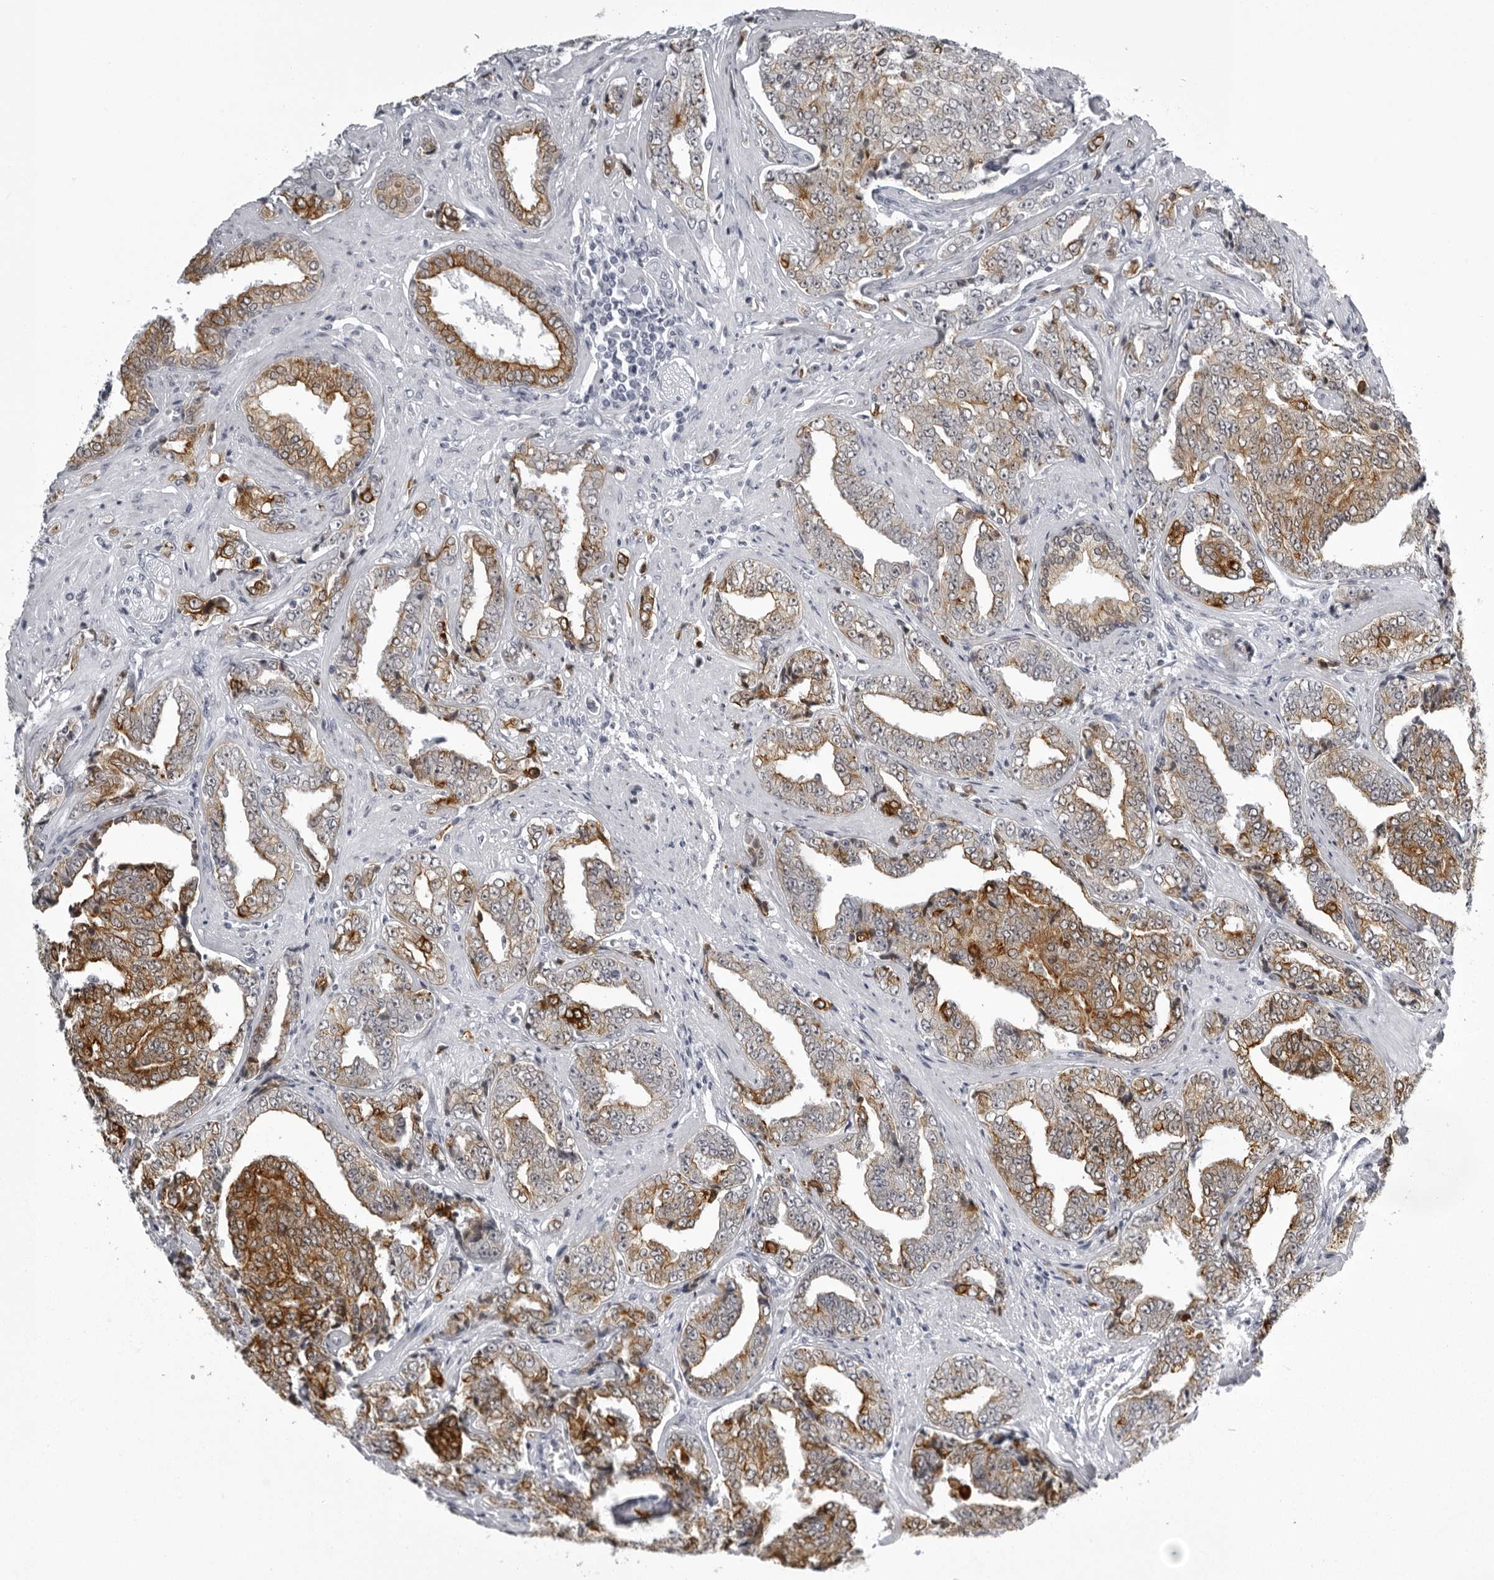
{"staining": {"intensity": "moderate", "quantity": ">75%", "location": "cytoplasmic/membranous"}, "tissue": "prostate cancer", "cell_type": "Tumor cells", "image_type": "cancer", "snomed": [{"axis": "morphology", "description": "Adenocarcinoma, High grade"}, {"axis": "topography", "description": "Prostate"}], "caption": "This micrograph displays IHC staining of prostate cancer (high-grade adenocarcinoma), with medium moderate cytoplasmic/membranous positivity in about >75% of tumor cells.", "gene": "UROD", "patient": {"sex": "male", "age": 71}}